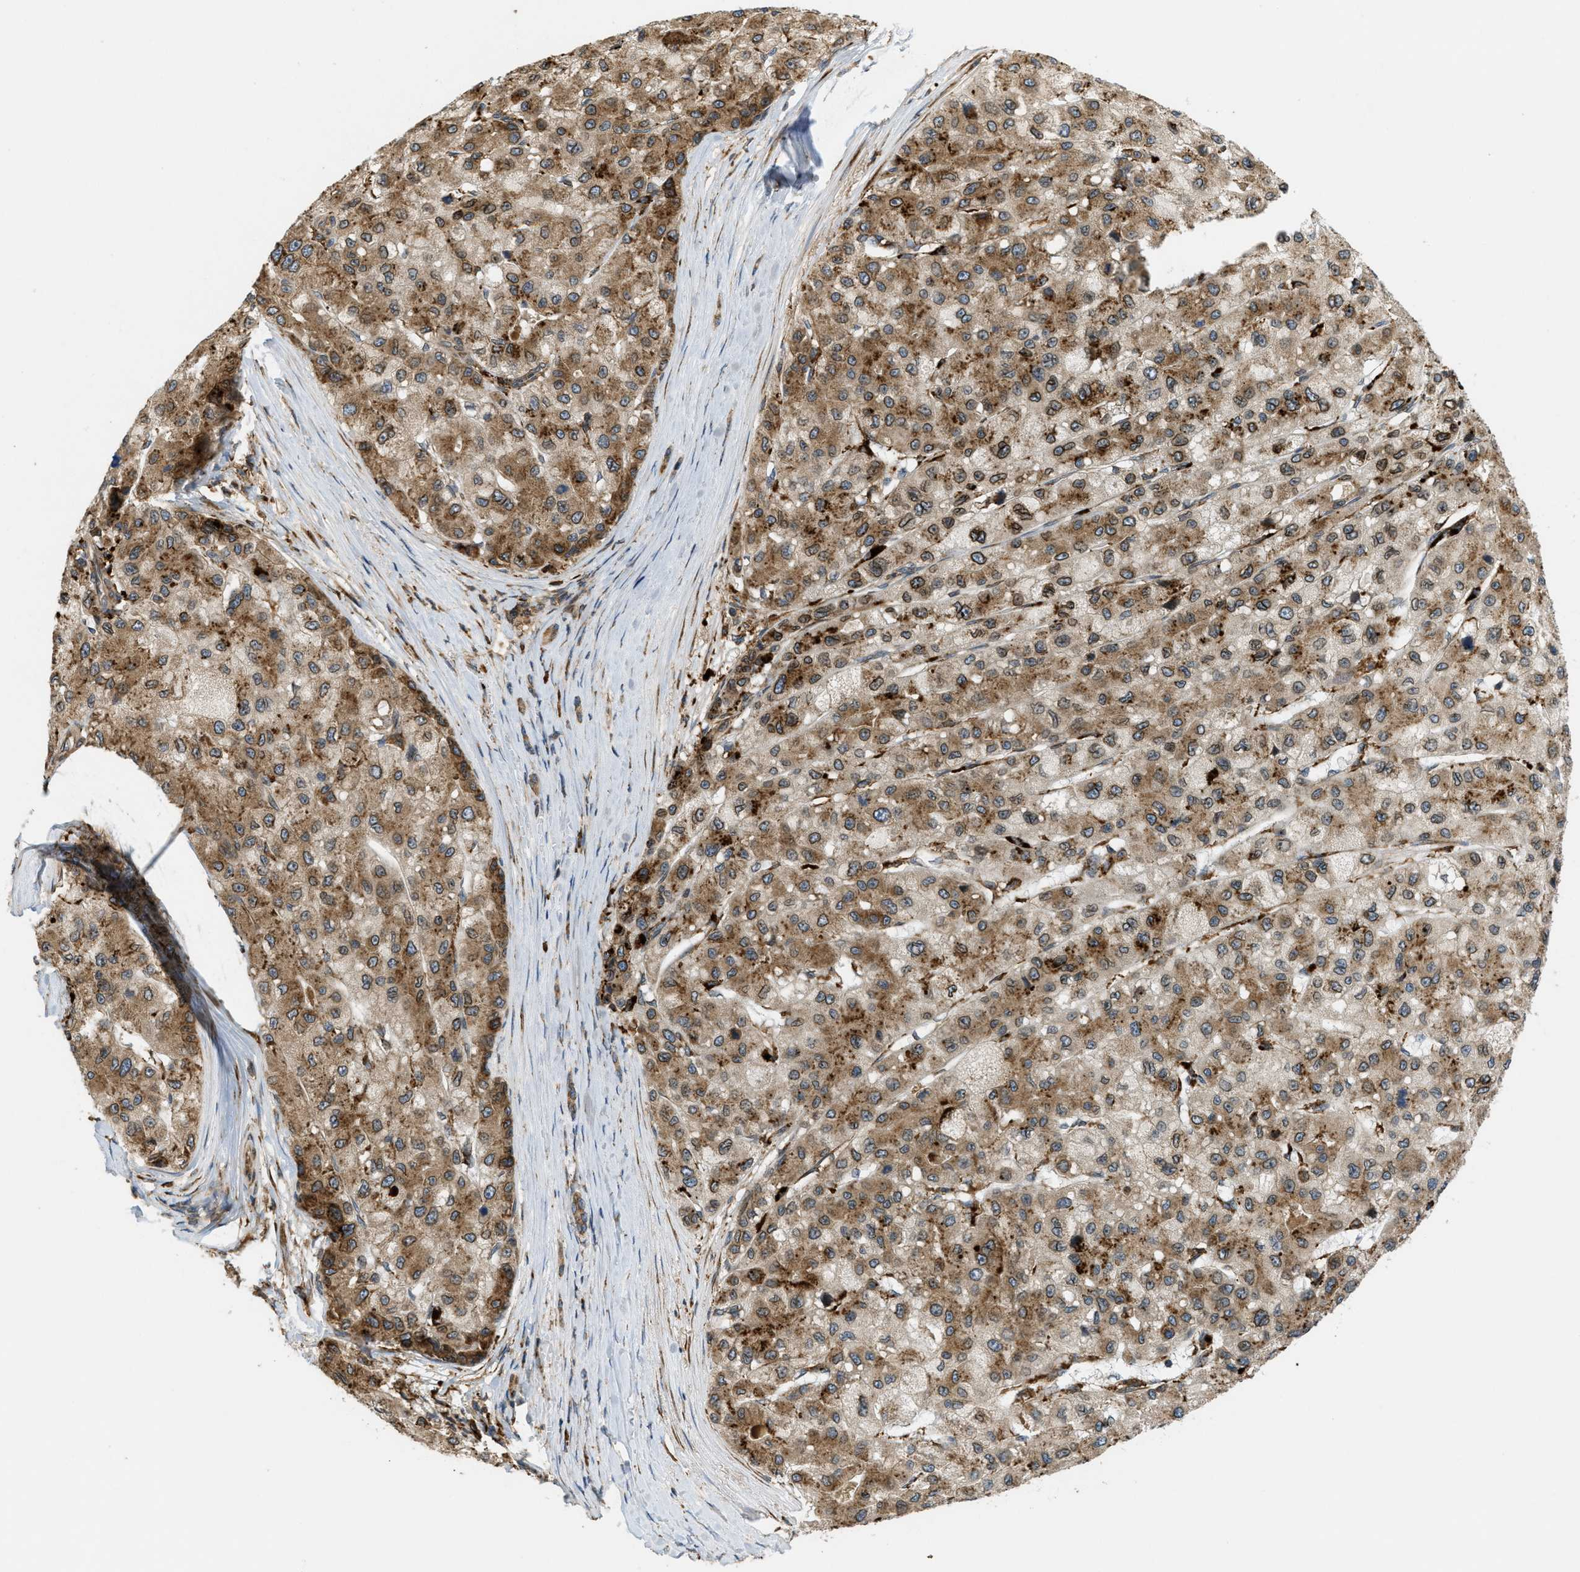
{"staining": {"intensity": "strong", "quantity": ">75%", "location": "cytoplasmic/membranous,nuclear"}, "tissue": "liver cancer", "cell_type": "Tumor cells", "image_type": "cancer", "snomed": [{"axis": "morphology", "description": "Carcinoma, Hepatocellular, NOS"}, {"axis": "topography", "description": "Liver"}], "caption": "Liver hepatocellular carcinoma stained with a protein marker exhibits strong staining in tumor cells.", "gene": "PCDH18", "patient": {"sex": "male", "age": 80}}